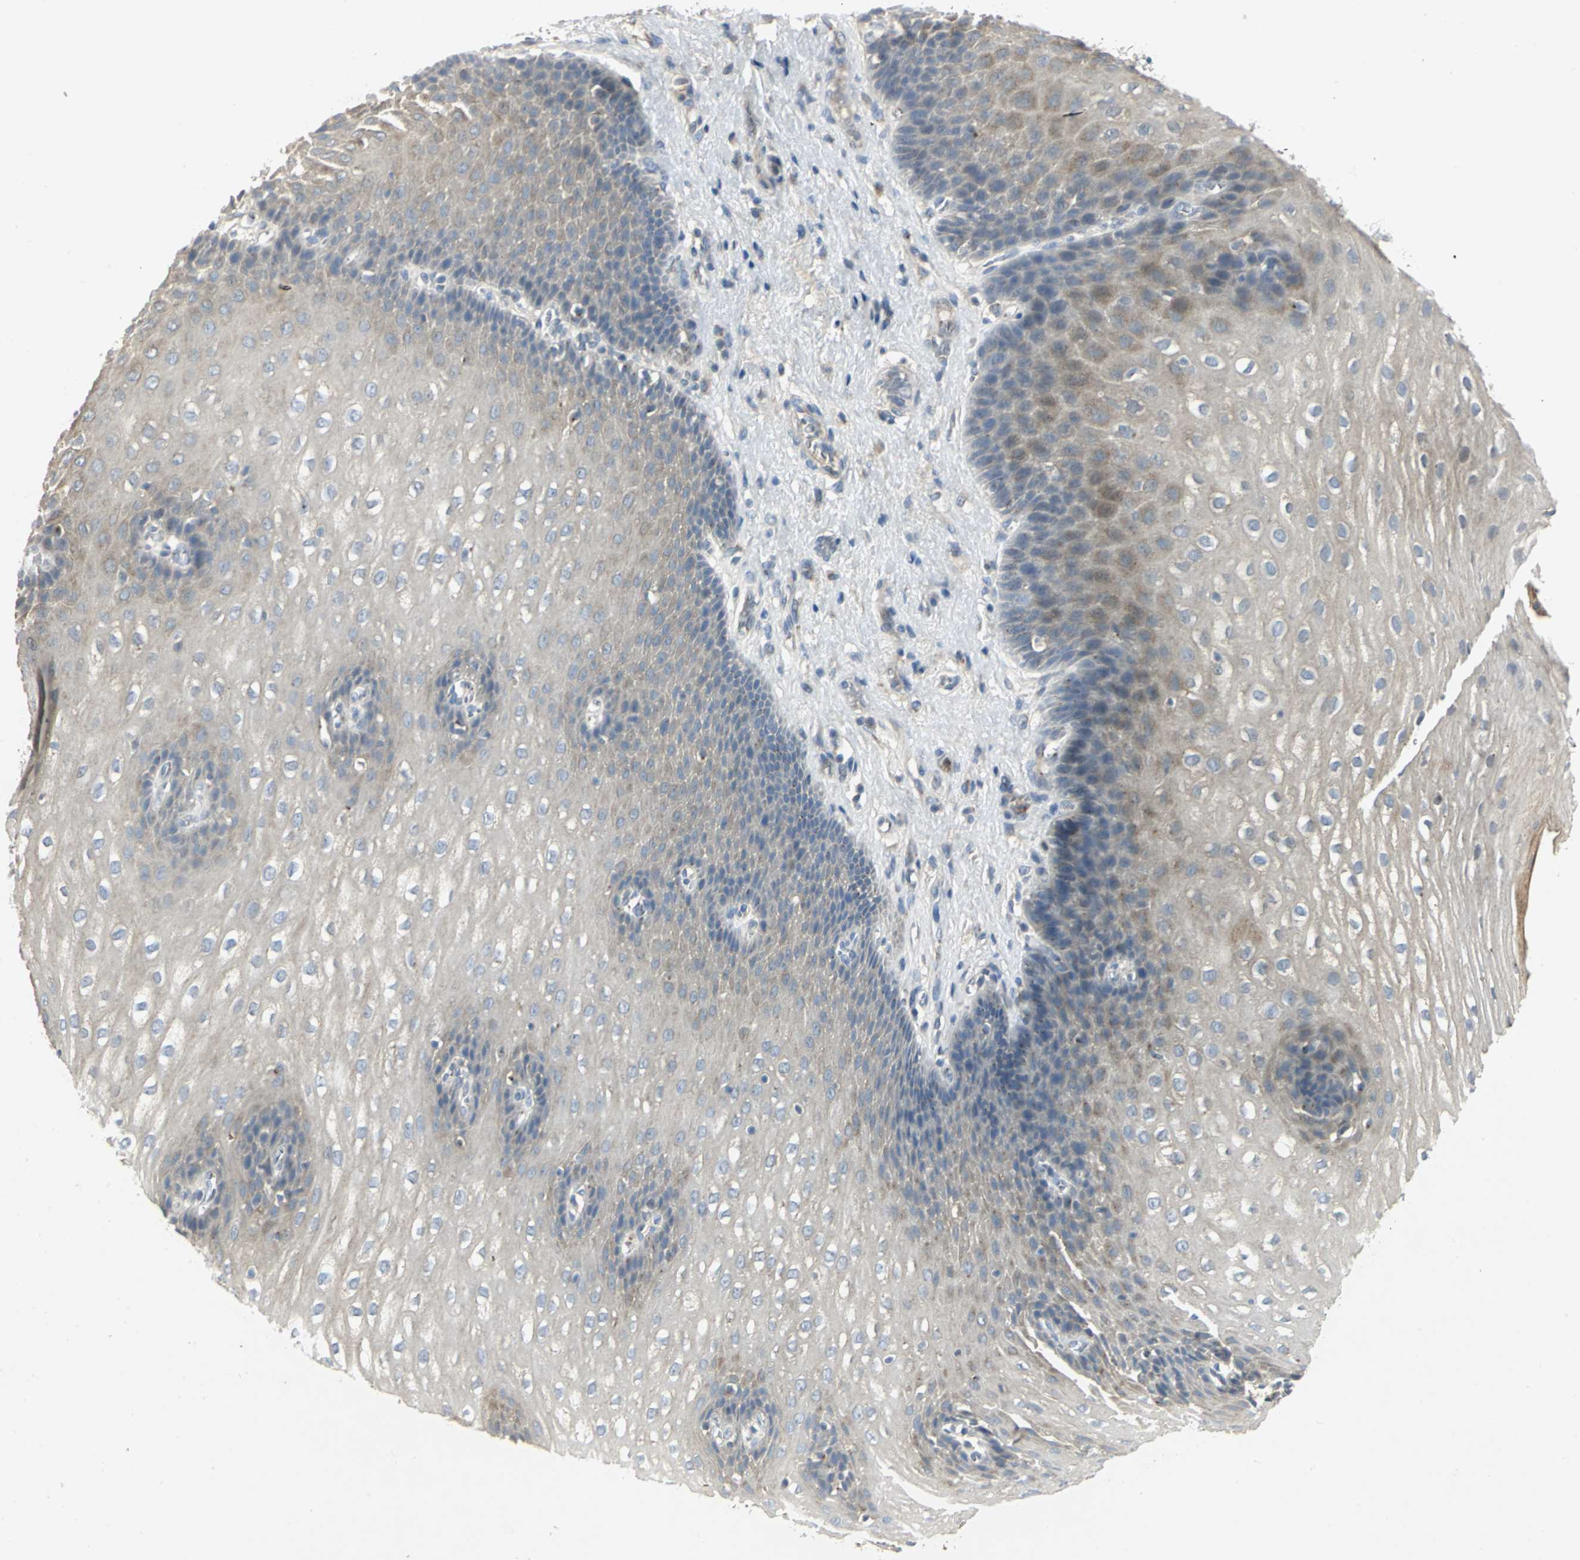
{"staining": {"intensity": "weak", "quantity": ">75%", "location": "cytoplasmic/membranous"}, "tissue": "esophagus", "cell_type": "Squamous epithelial cells", "image_type": "normal", "snomed": [{"axis": "morphology", "description": "Normal tissue, NOS"}, {"axis": "topography", "description": "Esophagus"}], "caption": "Squamous epithelial cells display low levels of weak cytoplasmic/membranous positivity in approximately >75% of cells in normal human esophagus. The staining was performed using DAB (3,3'-diaminobenzidine), with brown indicating positive protein expression. Nuclei are stained blue with hematoxylin.", "gene": "TM9SF2", "patient": {"sex": "male", "age": 48}}